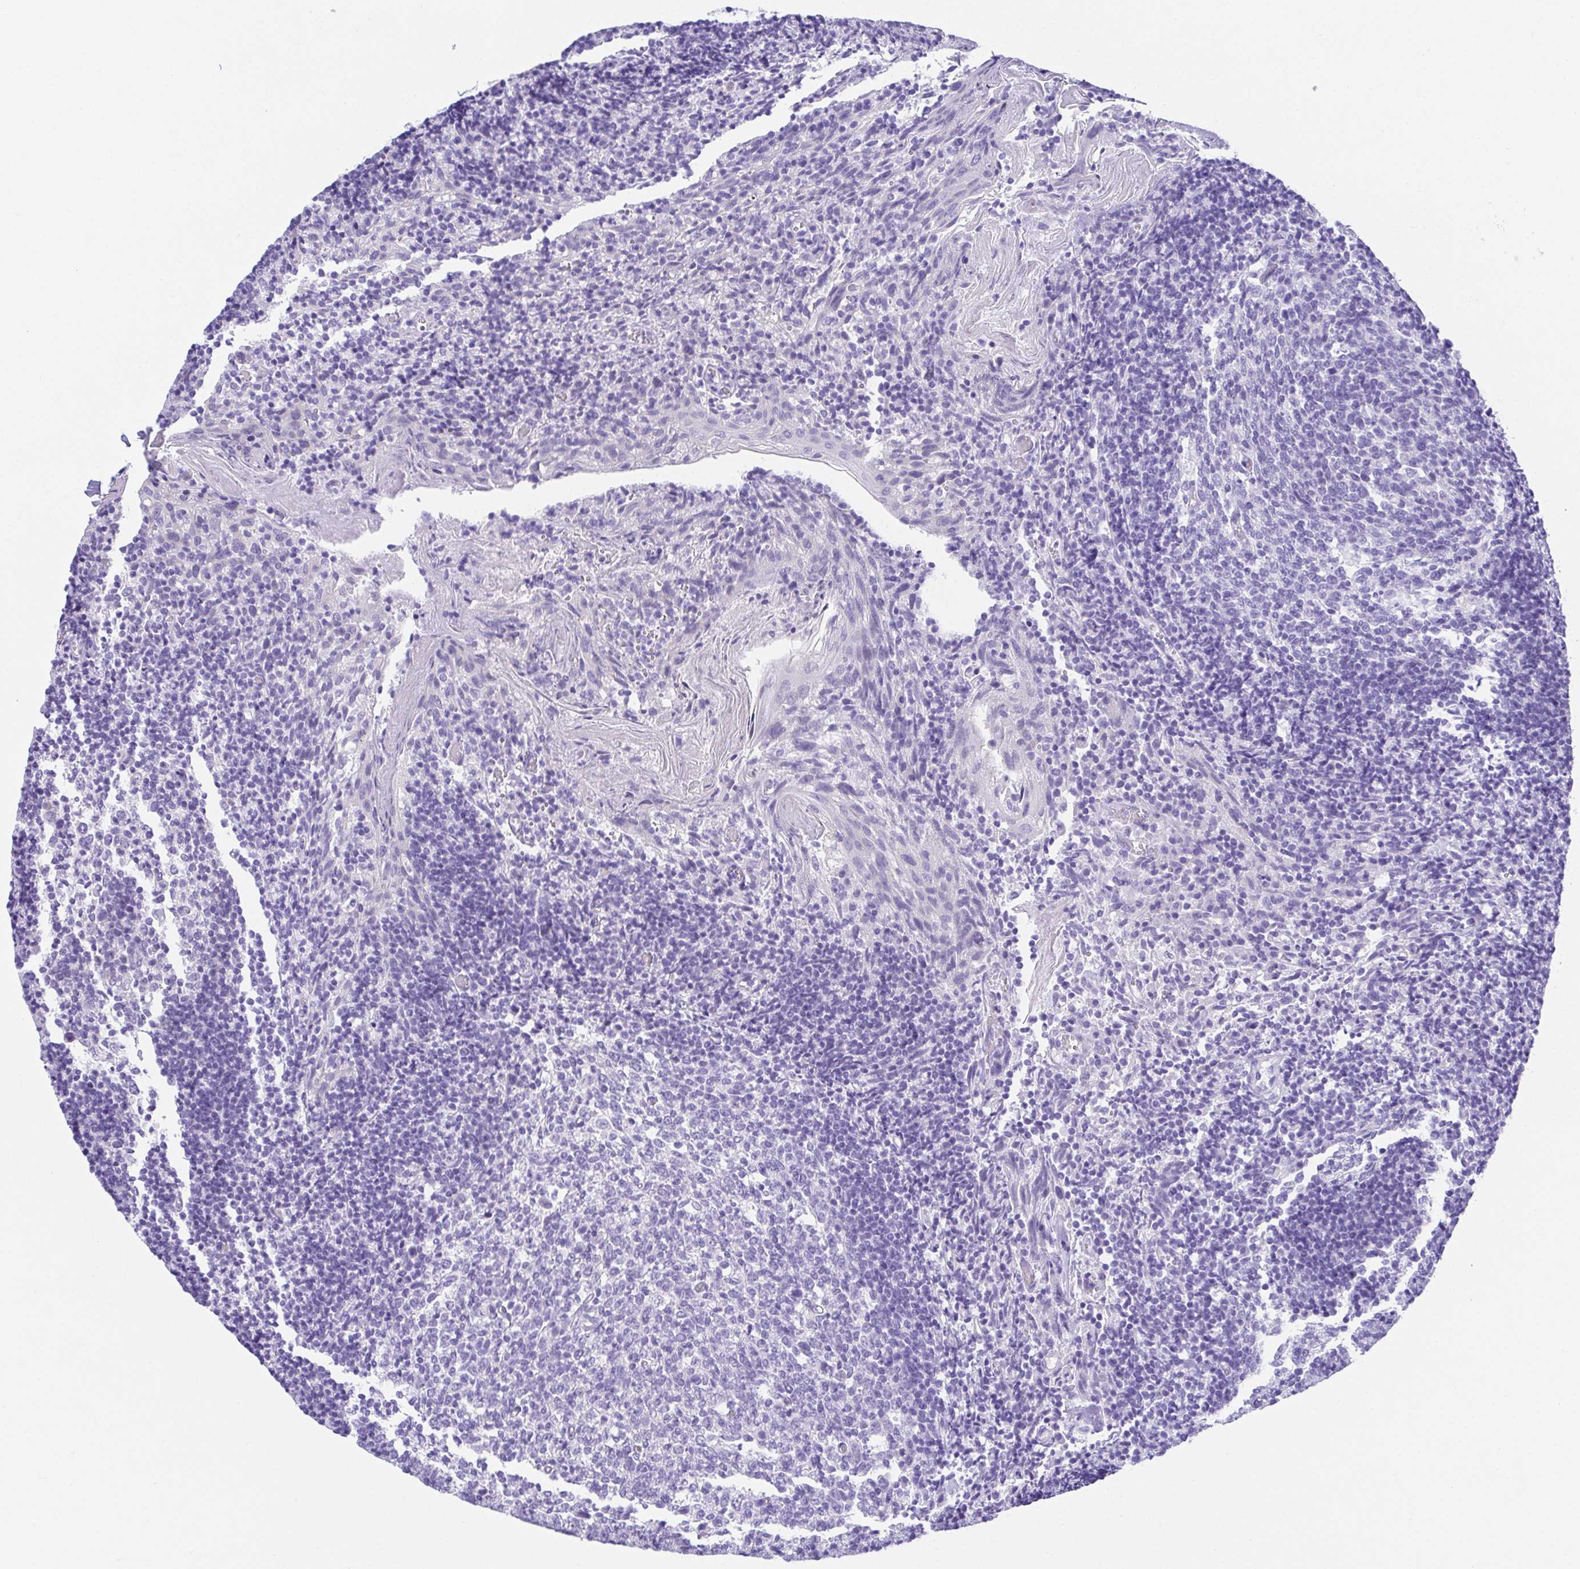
{"staining": {"intensity": "negative", "quantity": "none", "location": "none"}, "tissue": "tonsil", "cell_type": "Germinal center cells", "image_type": "normal", "snomed": [{"axis": "morphology", "description": "Normal tissue, NOS"}, {"axis": "topography", "description": "Tonsil"}], "caption": "IHC of benign human tonsil exhibits no positivity in germinal center cells.", "gene": "LUZP4", "patient": {"sex": "female", "age": 10}}